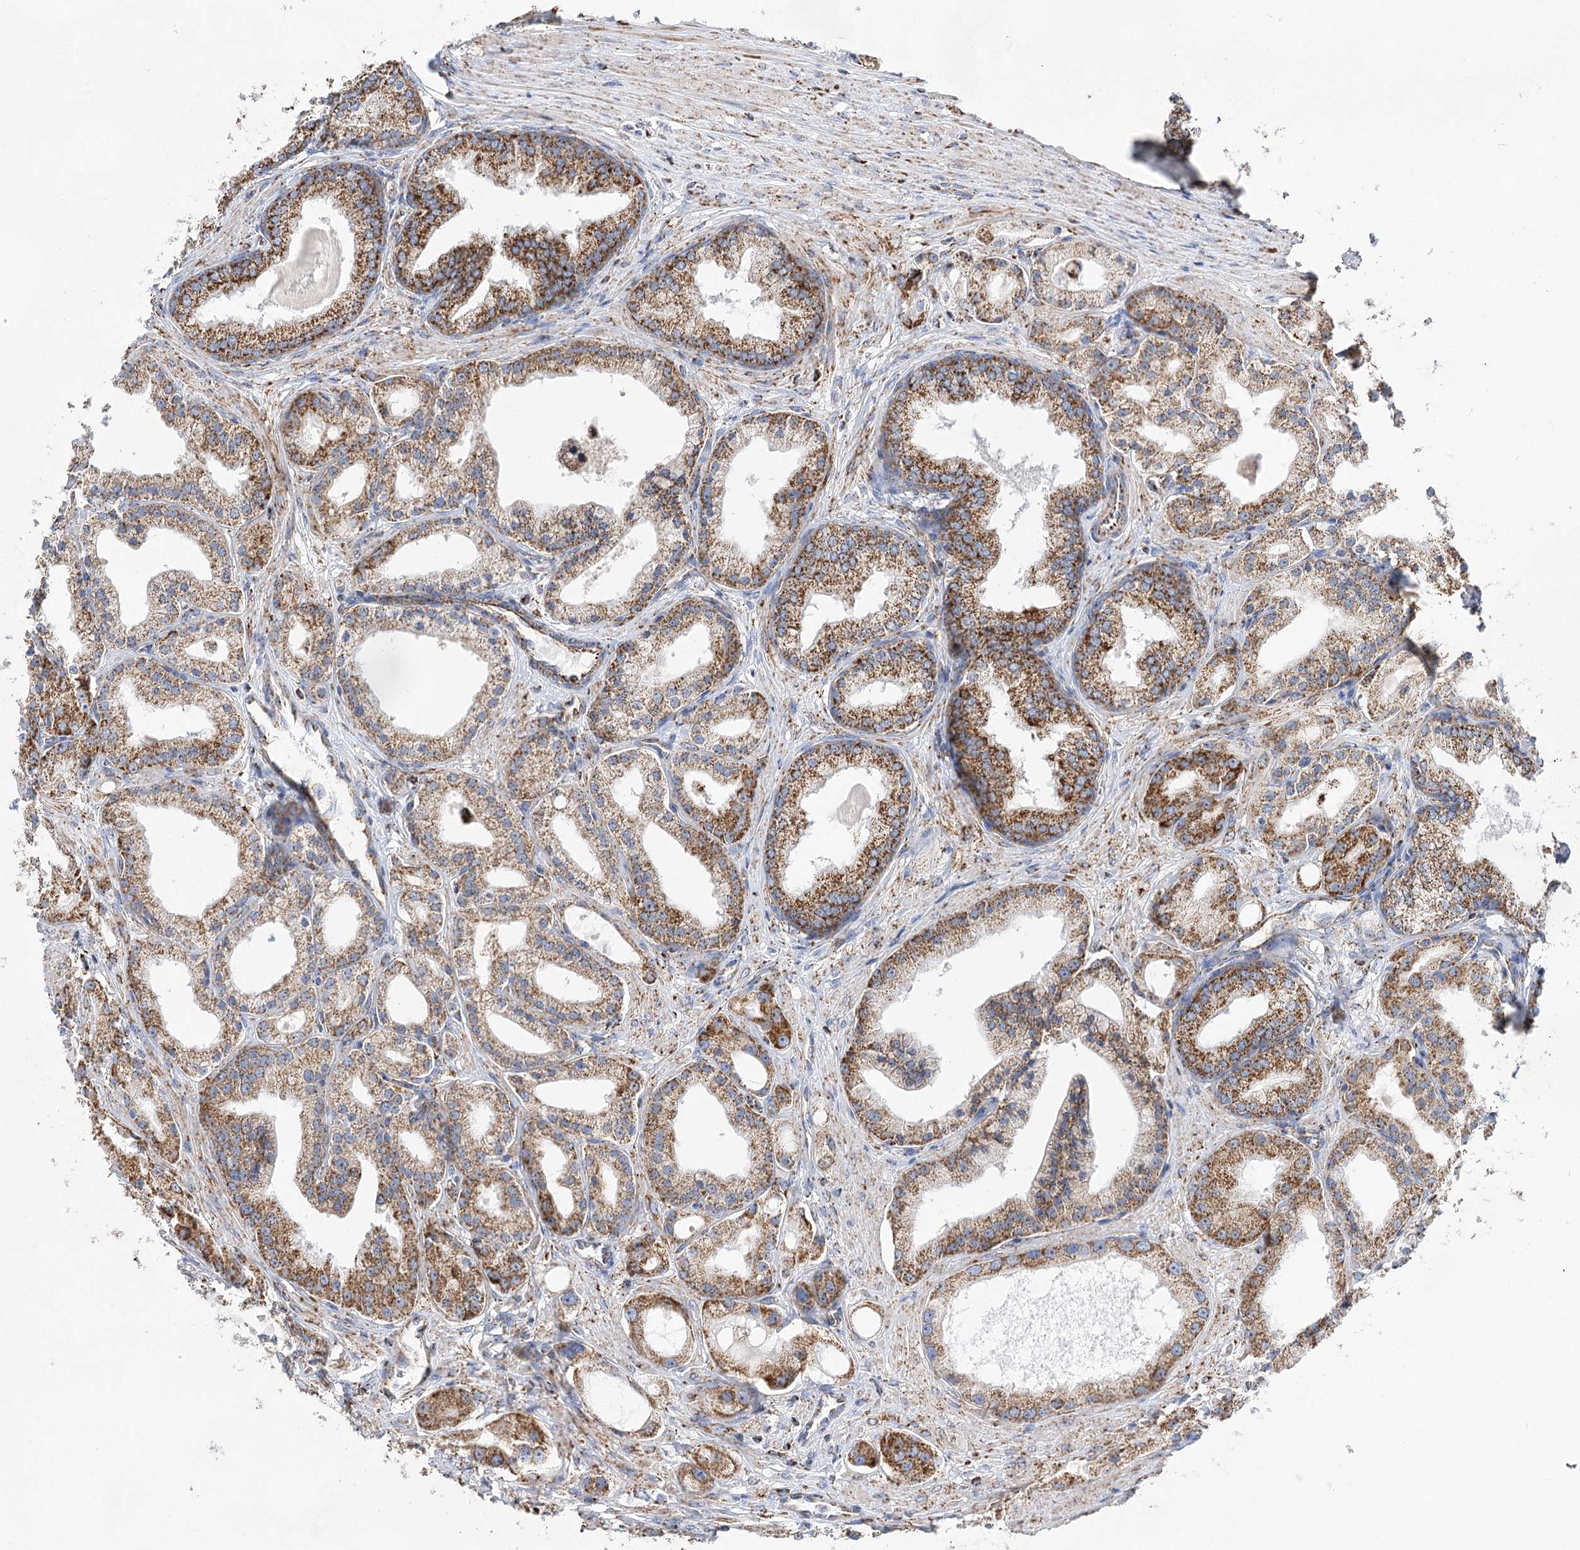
{"staining": {"intensity": "strong", "quantity": ">75%", "location": "cytoplasmic/membranous"}, "tissue": "prostate cancer", "cell_type": "Tumor cells", "image_type": "cancer", "snomed": [{"axis": "morphology", "description": "Adenocarcinoma, Low grade"}, {"axis": "topography", "description": "Prostate"}], "caption": "A brown stain labels strong cytoplasmic/membranous staining of a protein in human prostate cancer (low-grade adenocarcinoma) tumor cells. (Brightfield microscopy of DAB IHC at high magnification).", "gene": "NADK2", "patient": {"sex": "male", "age": 67}}